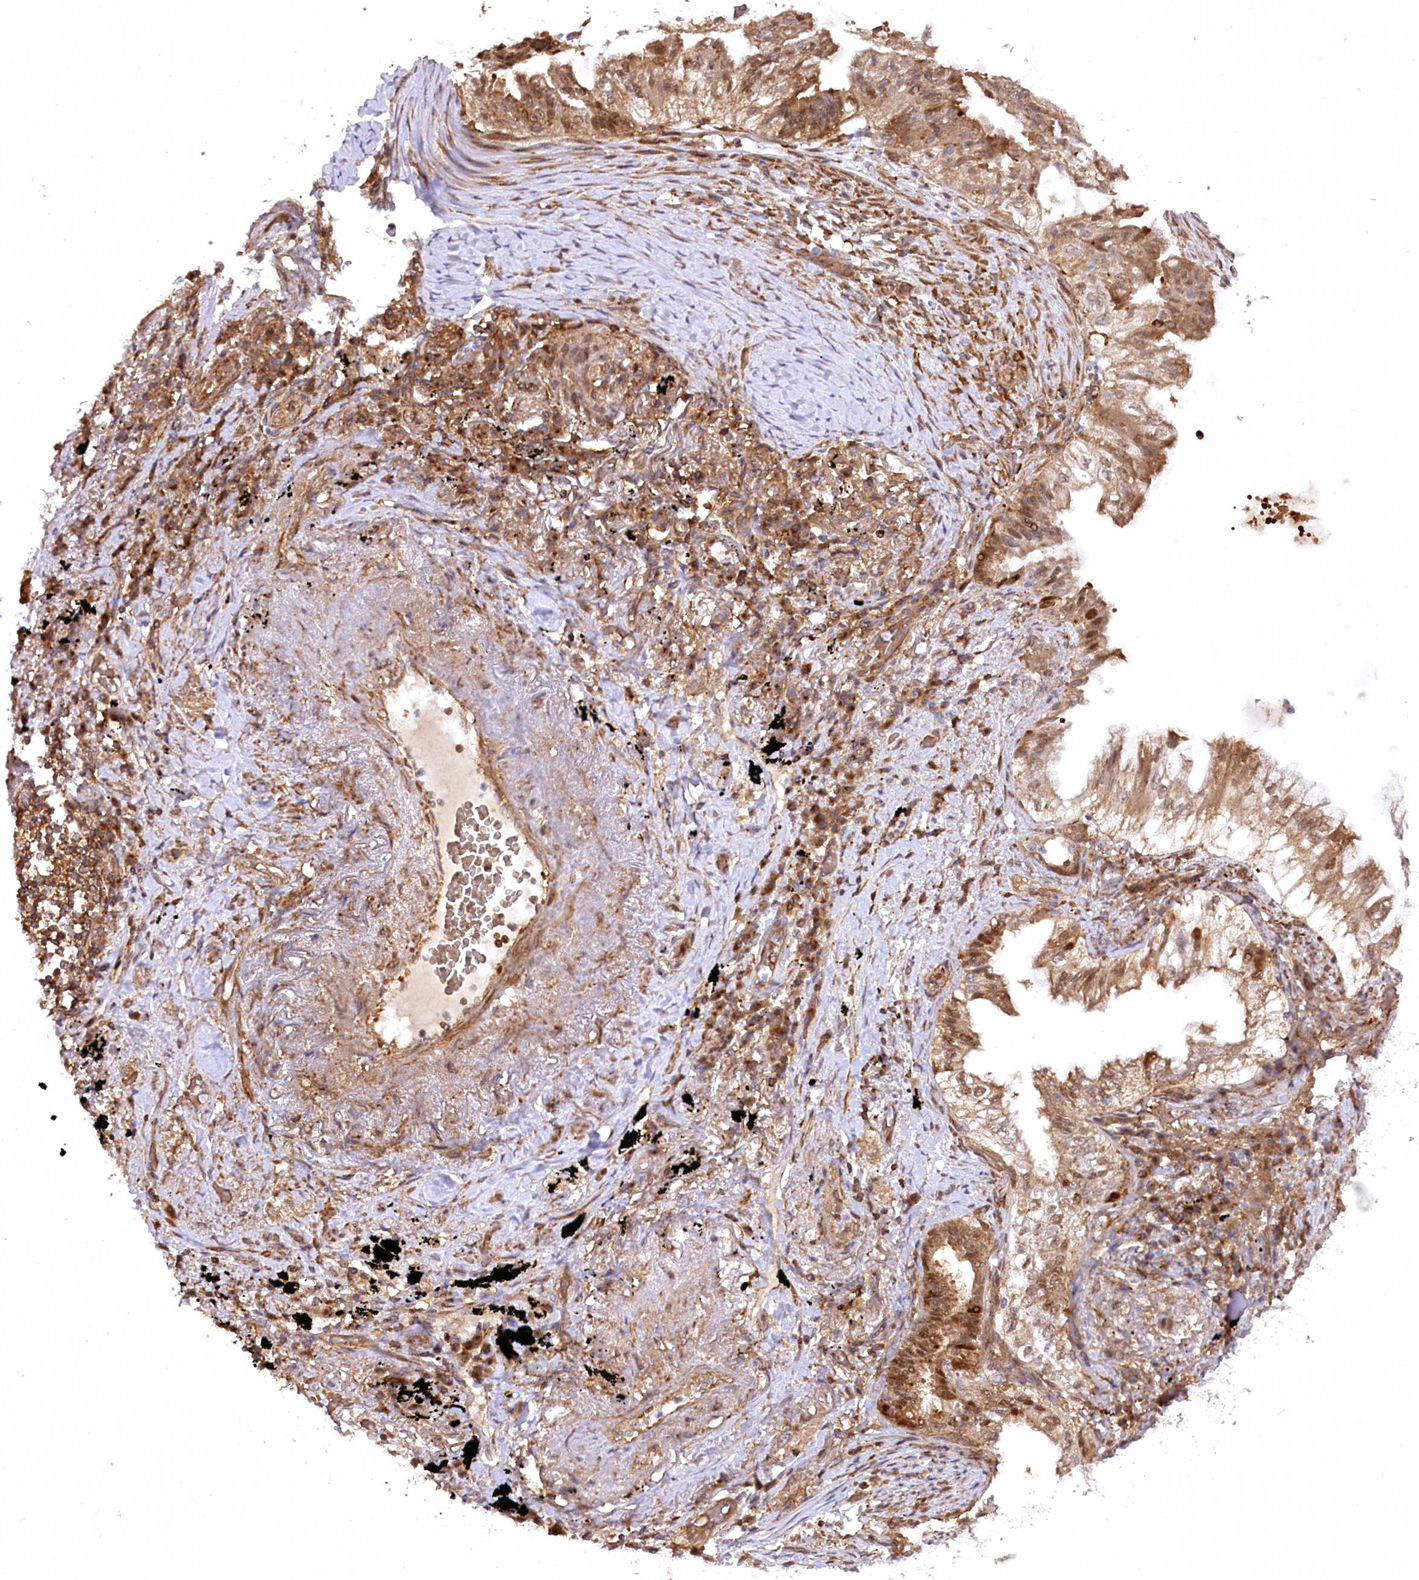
{"staining": {"intensity": "moderate", "quantity": "25%-75%", "location": "cytoplasmic/membranous,nuclear"}, "tissue": "lung cancer", "cell_type": "Tumor cells", "image_type": "cancer", "snomed": [{"axis": "morphology", "description": "Adenocarcinoma, NOS"}, {"axis": "topography", "description": "Lung"}], "caption": "Protein positivity by immunohistochemistry exhibits moderate cytoplasmic/membranous and nuclear positivity in about 25%-75% of tumor cells in adenocarcinoma (lung). The protein of interest is stained brown, and the nuclei are stained in blue (DAB IHC with brightfield microscopy, high magnification).", "gene": "CCDC91", "patient": {"sex": "female", "age": 70}}